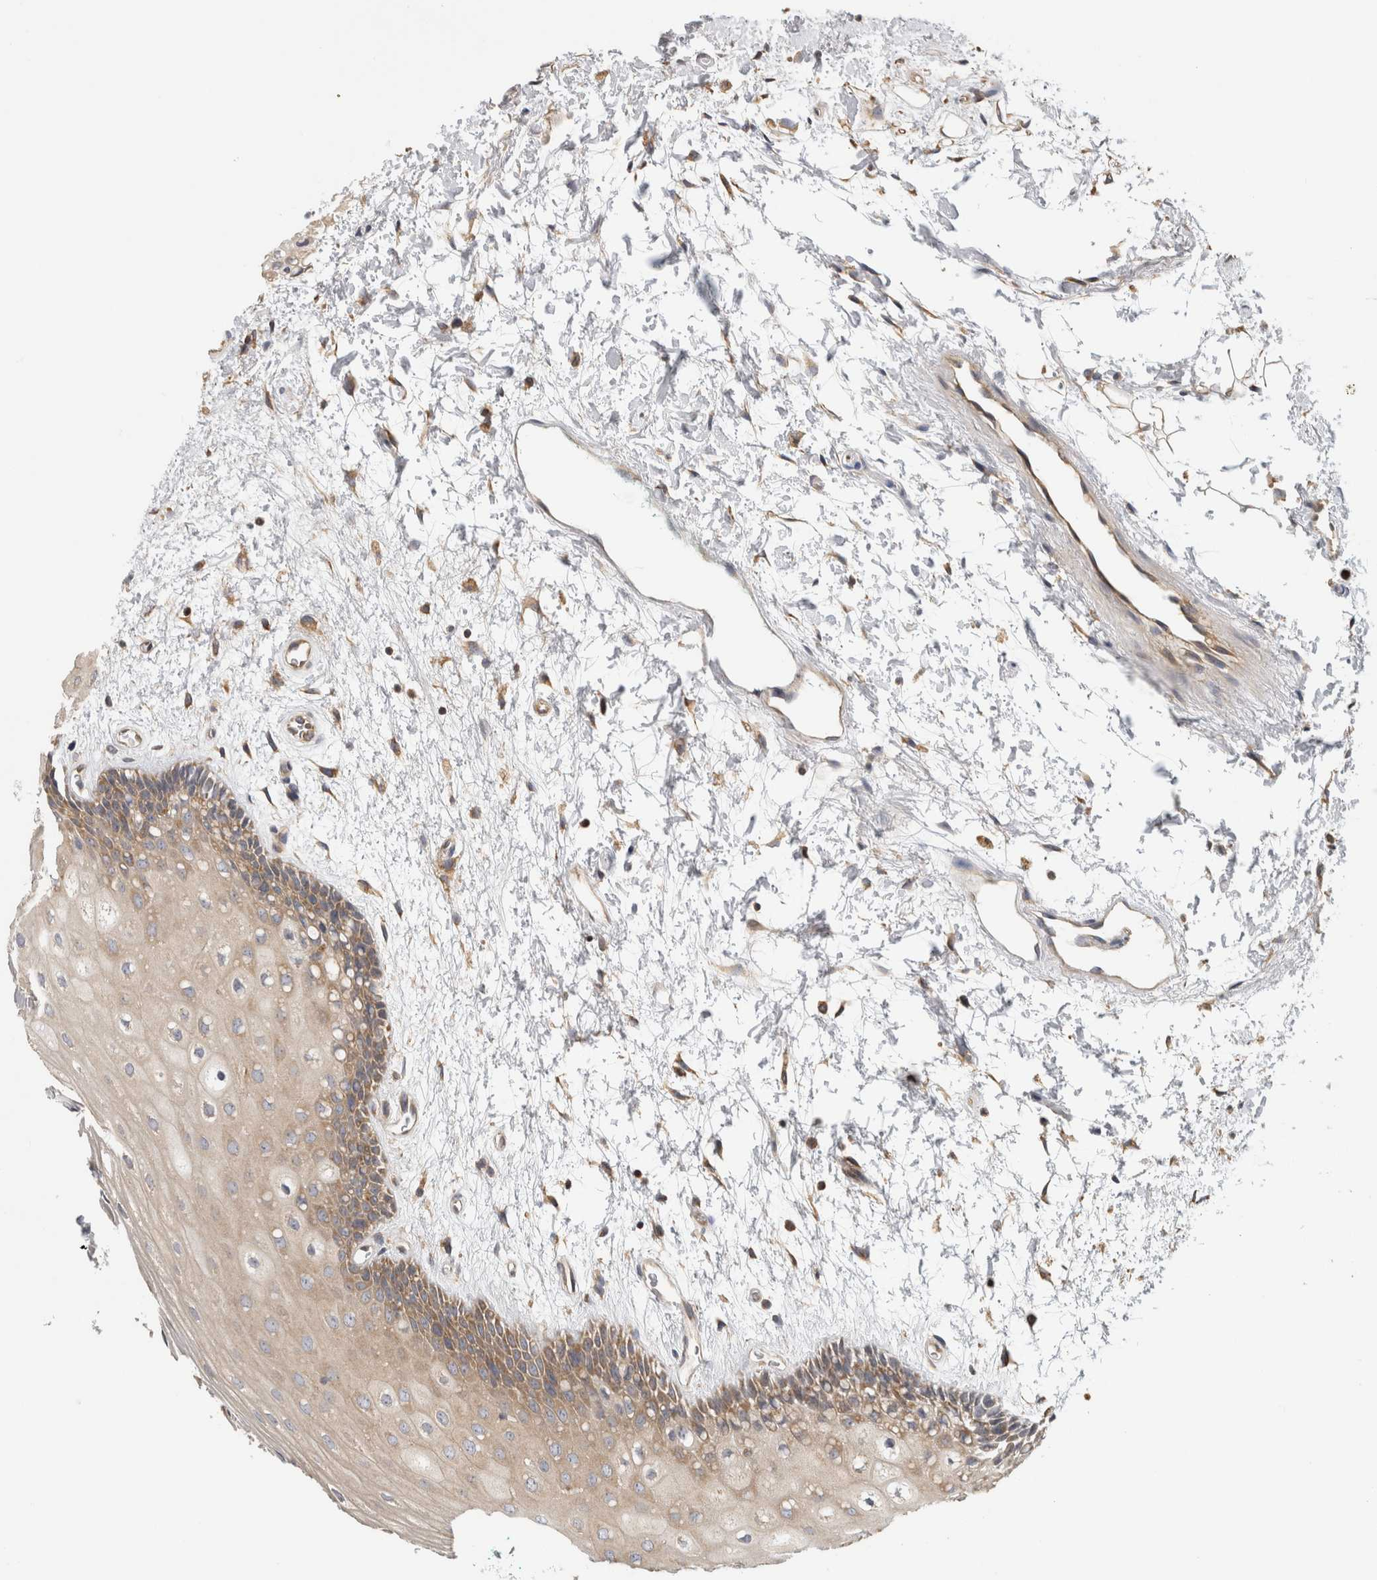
{"staining": {"intensity": "moderate", "quantity": ">75%", "location": "cytoplasmic/membranous"}, "tissue": "oral mucosa", "cell_type": "Squamous epithelial cells", "image_type": "normal", "snomed": [{"axis": "morphology", "description": "Normal tissue, NOS"}, {"axis": "topography", "description": "Skeletal muscle"}, {"axis": "topography", "description": "Oral tissue"}, {"axis": "topography", "description": "Peripheral nerve tissue"}], "caption": "A medium amount of moderate cytoplasmic/membranous positivity is present in approximately >75% of squamous epithelial cells in normal oral mucosa.", "gene": "GRIK2", "patient": {"sex": "female", "age": 84}}